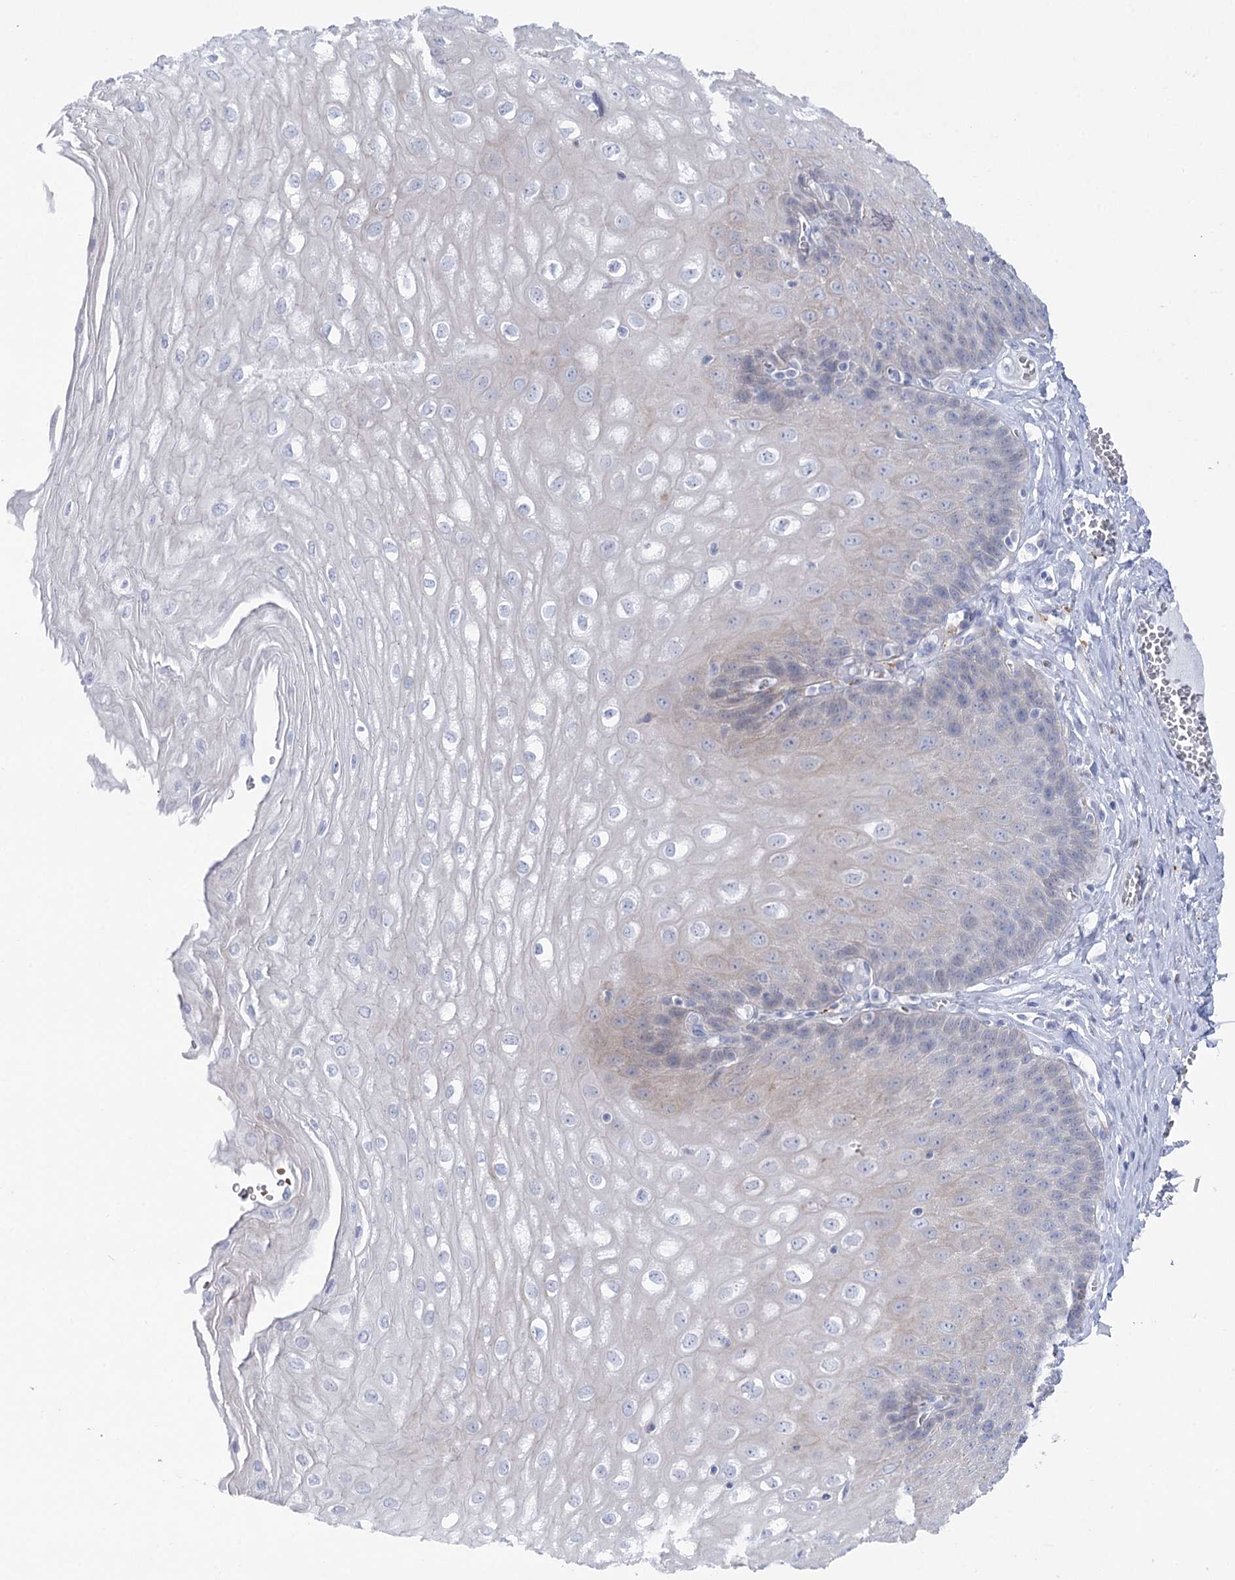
{"staining": {"intensity": "weak", "quantity": "<25%", "location": "cytoplasmic/membranous"}, "tissue": "esophagus", "cell_type": "Squamous epithelial cells", "image_type": "normal", "snomed": [{"axis": "morphology", "description": "Normal tissue, NOS"}, {"axis": "topography", "description": "Esophagus"}], "caption": "This is a micrograph of immunohistochemistry (IHC) staining of unremarkable esophagus, which shows no staining in squamous epithelial cells.", "gene": "SIAE", "patient": {"sex": "male", "age": 60}}